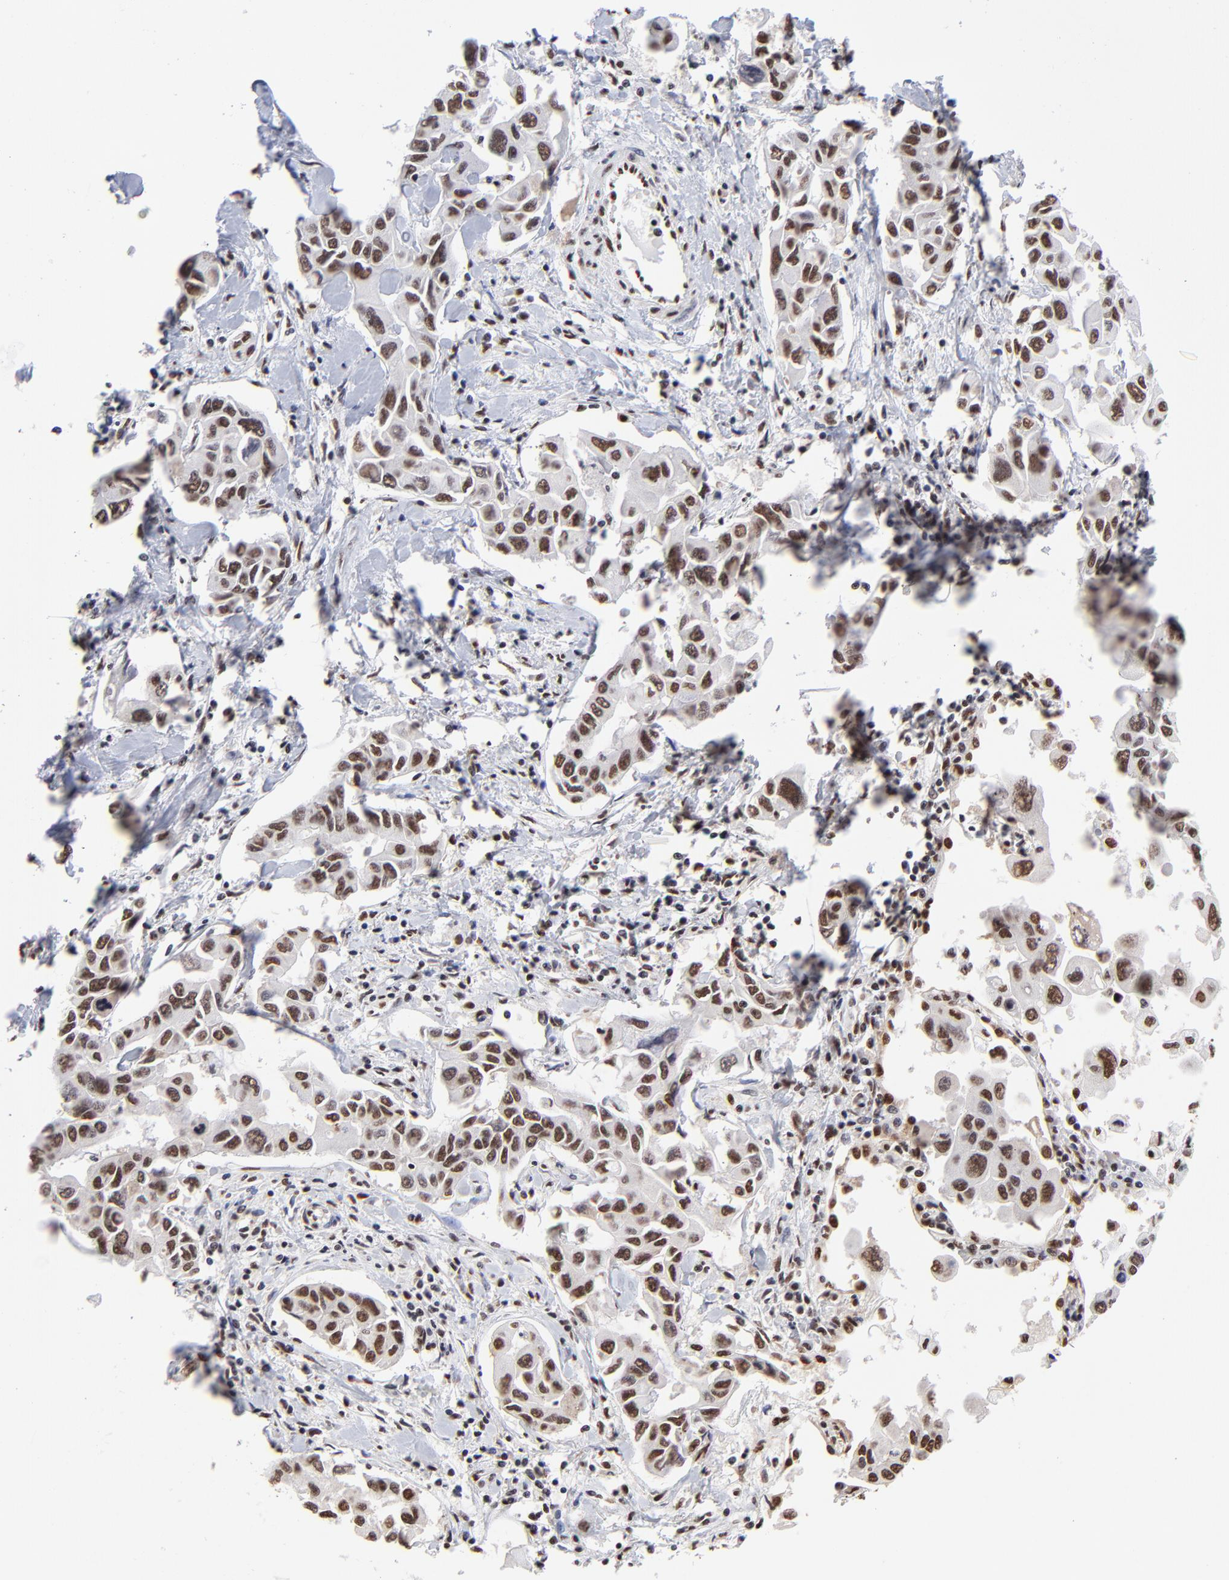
{"staining": {"intensity": "strong", "quantity": ">75%", "location": "nuclear"}, "tissue": "lung cancer", "cell_type": "Tumor cells", "image_type": "cancer", "snomed": [{"axis": "morphology", "description": "Adenocarcinoma, NOS"}, {"axis": "topography", "description": "Lymph node"}, {"axis": "topography", "description": "Lung"}], "caption": "Lung cancer stained with a brown dye demonstrates strong nuclear positive expression in approximately >75% of tumor cells.", "gene": "ZNF544", "patient": {"sex": "male", "age": 64}}